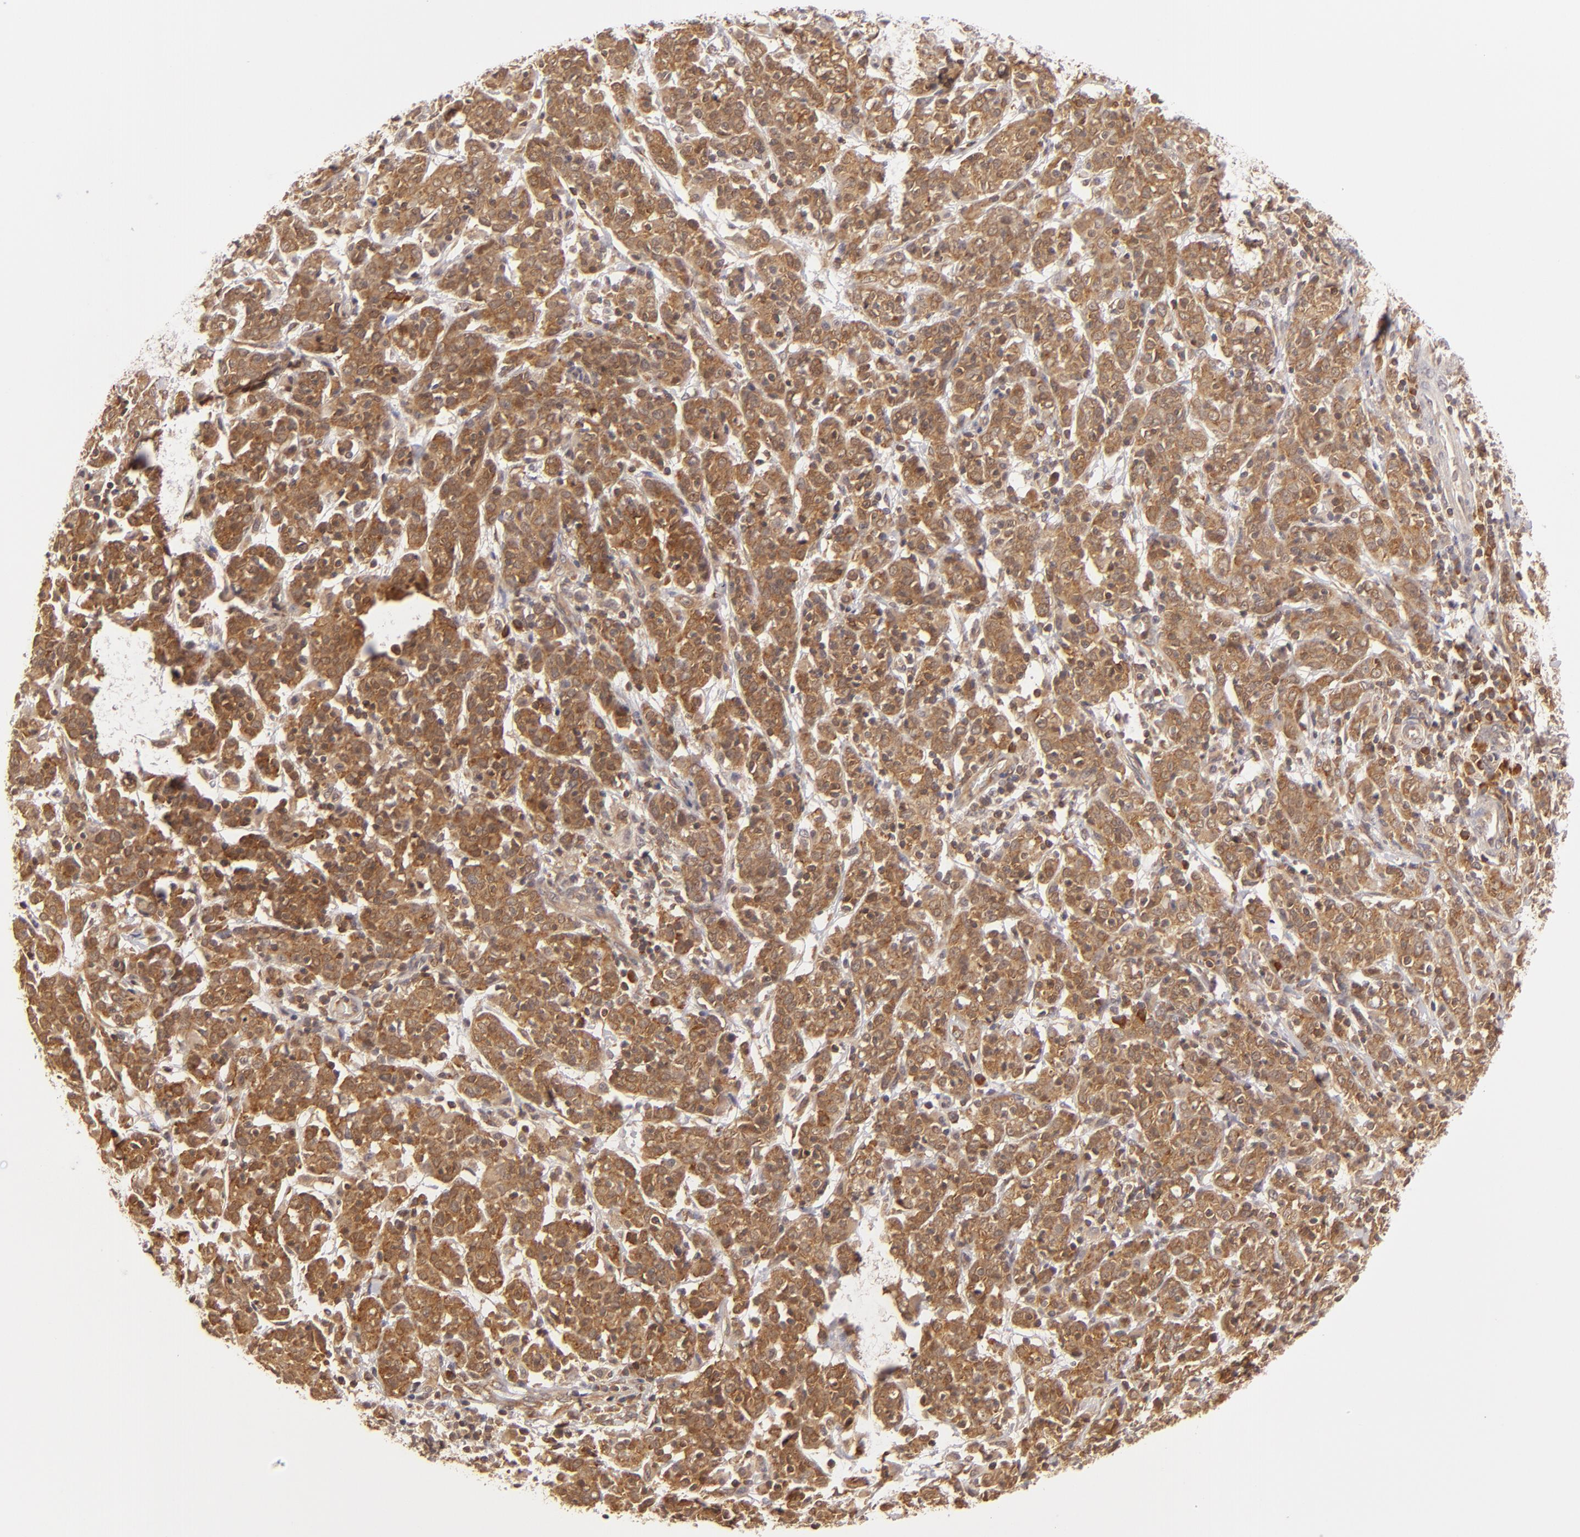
{"staining": {"intensity": "moderate", "quantity": ">75%", "location": "cytoplasmic/membranous"}, "tissue": "cervical cancer", "cell_type": "Tumor cells", "image_type": "cancer", "snomed": [{"axis": "morphology", "description": "Normal tissue, NOS"}, {"axis": "morphology", "description": "Squamous cell carcinoma, NOS"}, {"axis": "topography", "description": "Cervix"}], "caption": "Moderate cytoplasmic/membranous staining for a protein is identified in about >75% of tumor cells of cervical cancer using IHC.", "gene": "MAPK3", "patient": {"sex": "female", "age": 67}}